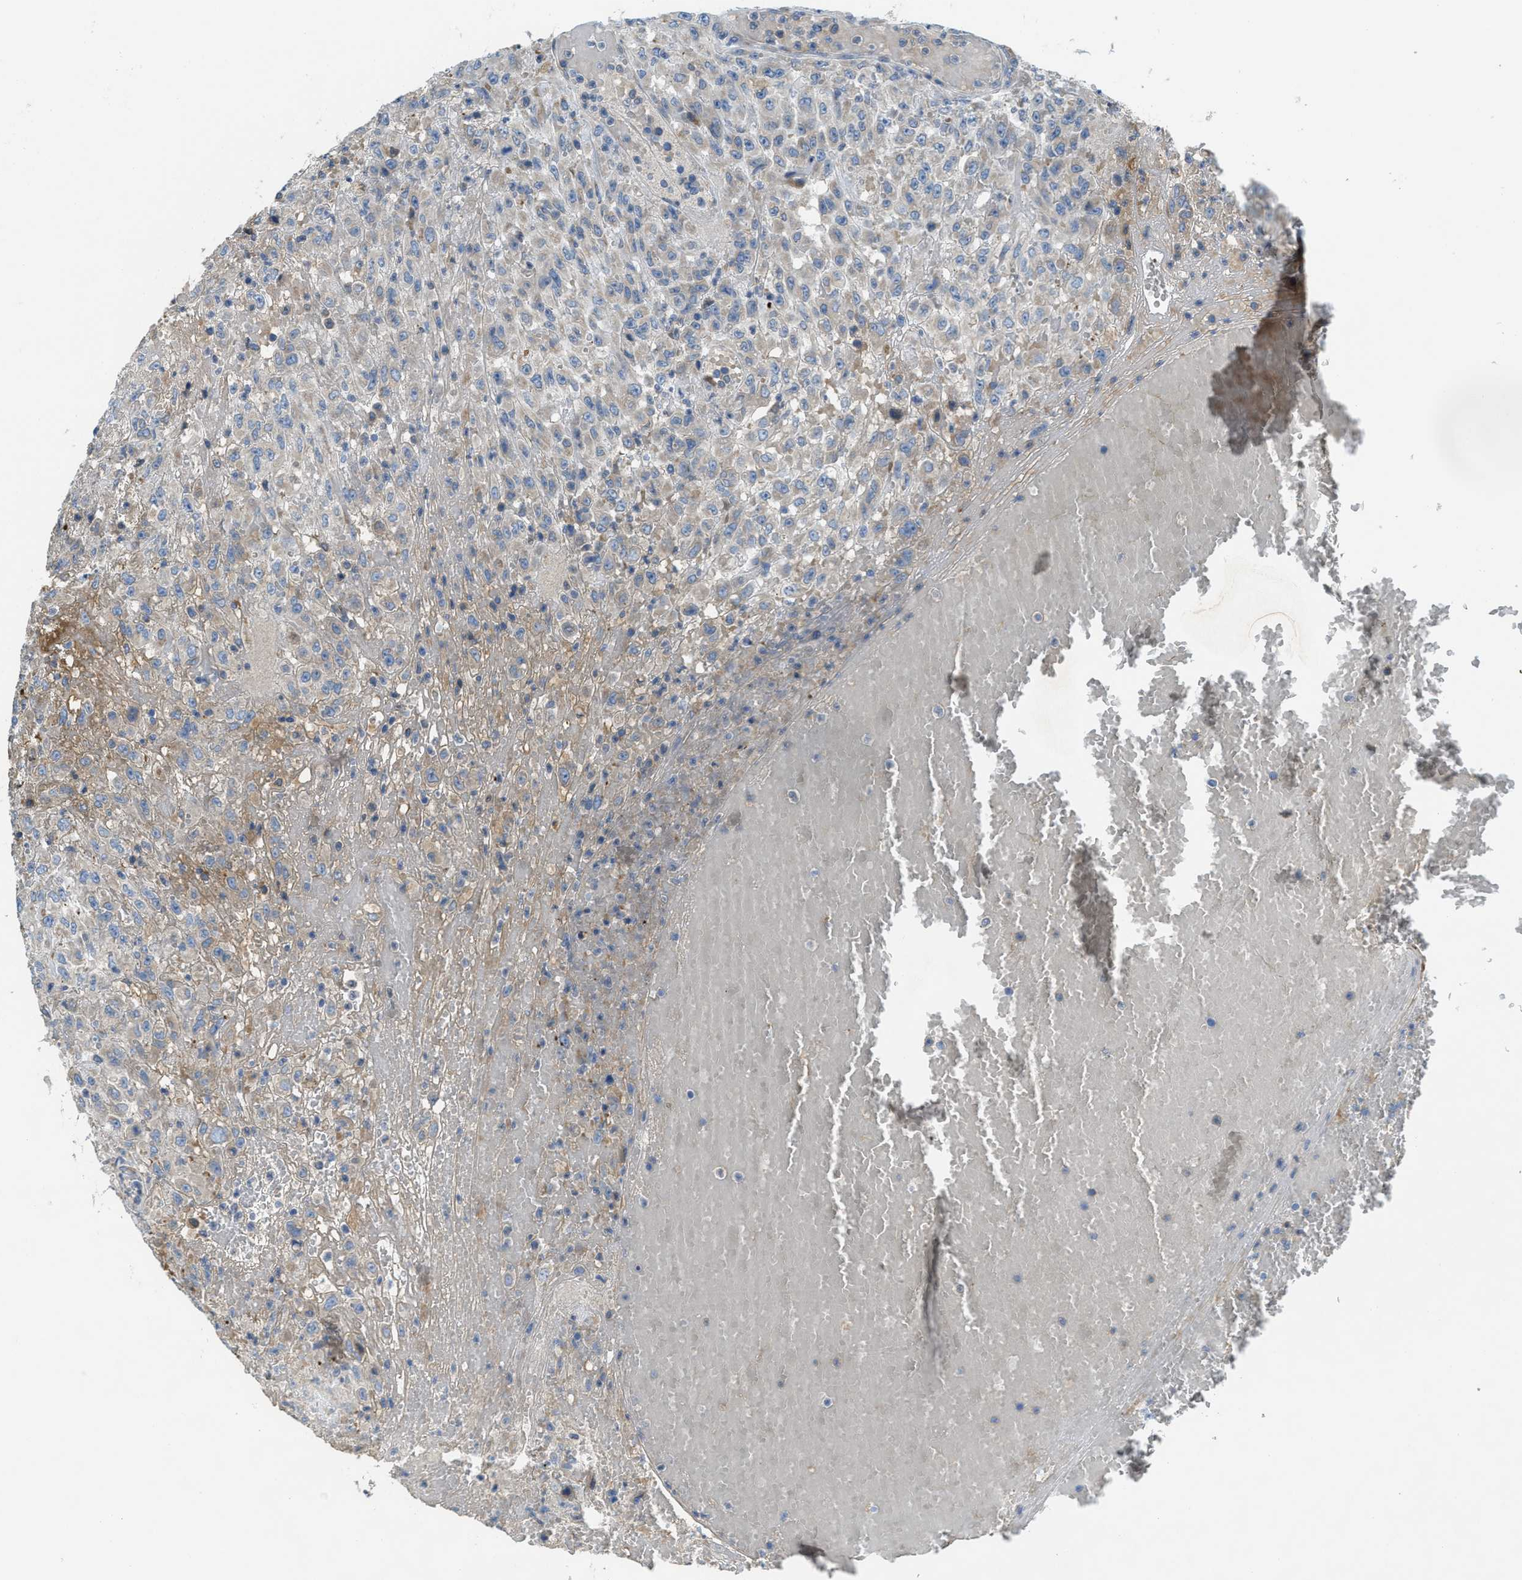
{"staining": {"intensity": "negative", "quantity": "none", "location": "none"}, "tissue": "urothelial cancer", "cell_type": "Tumor cells", "image_type": "cancer", "snomed": [{"axis": "morphology", "description": "Urothelial carcinoma, High grade"}, {"axis": "topography", "description": "Urinary bladder"}], "caption": "Tumor cells are negative for protein expression in human urothelial carcinoma (high-grade).", "gene": "MPDU1", "patient": {"sex": "male", "age": 46}}